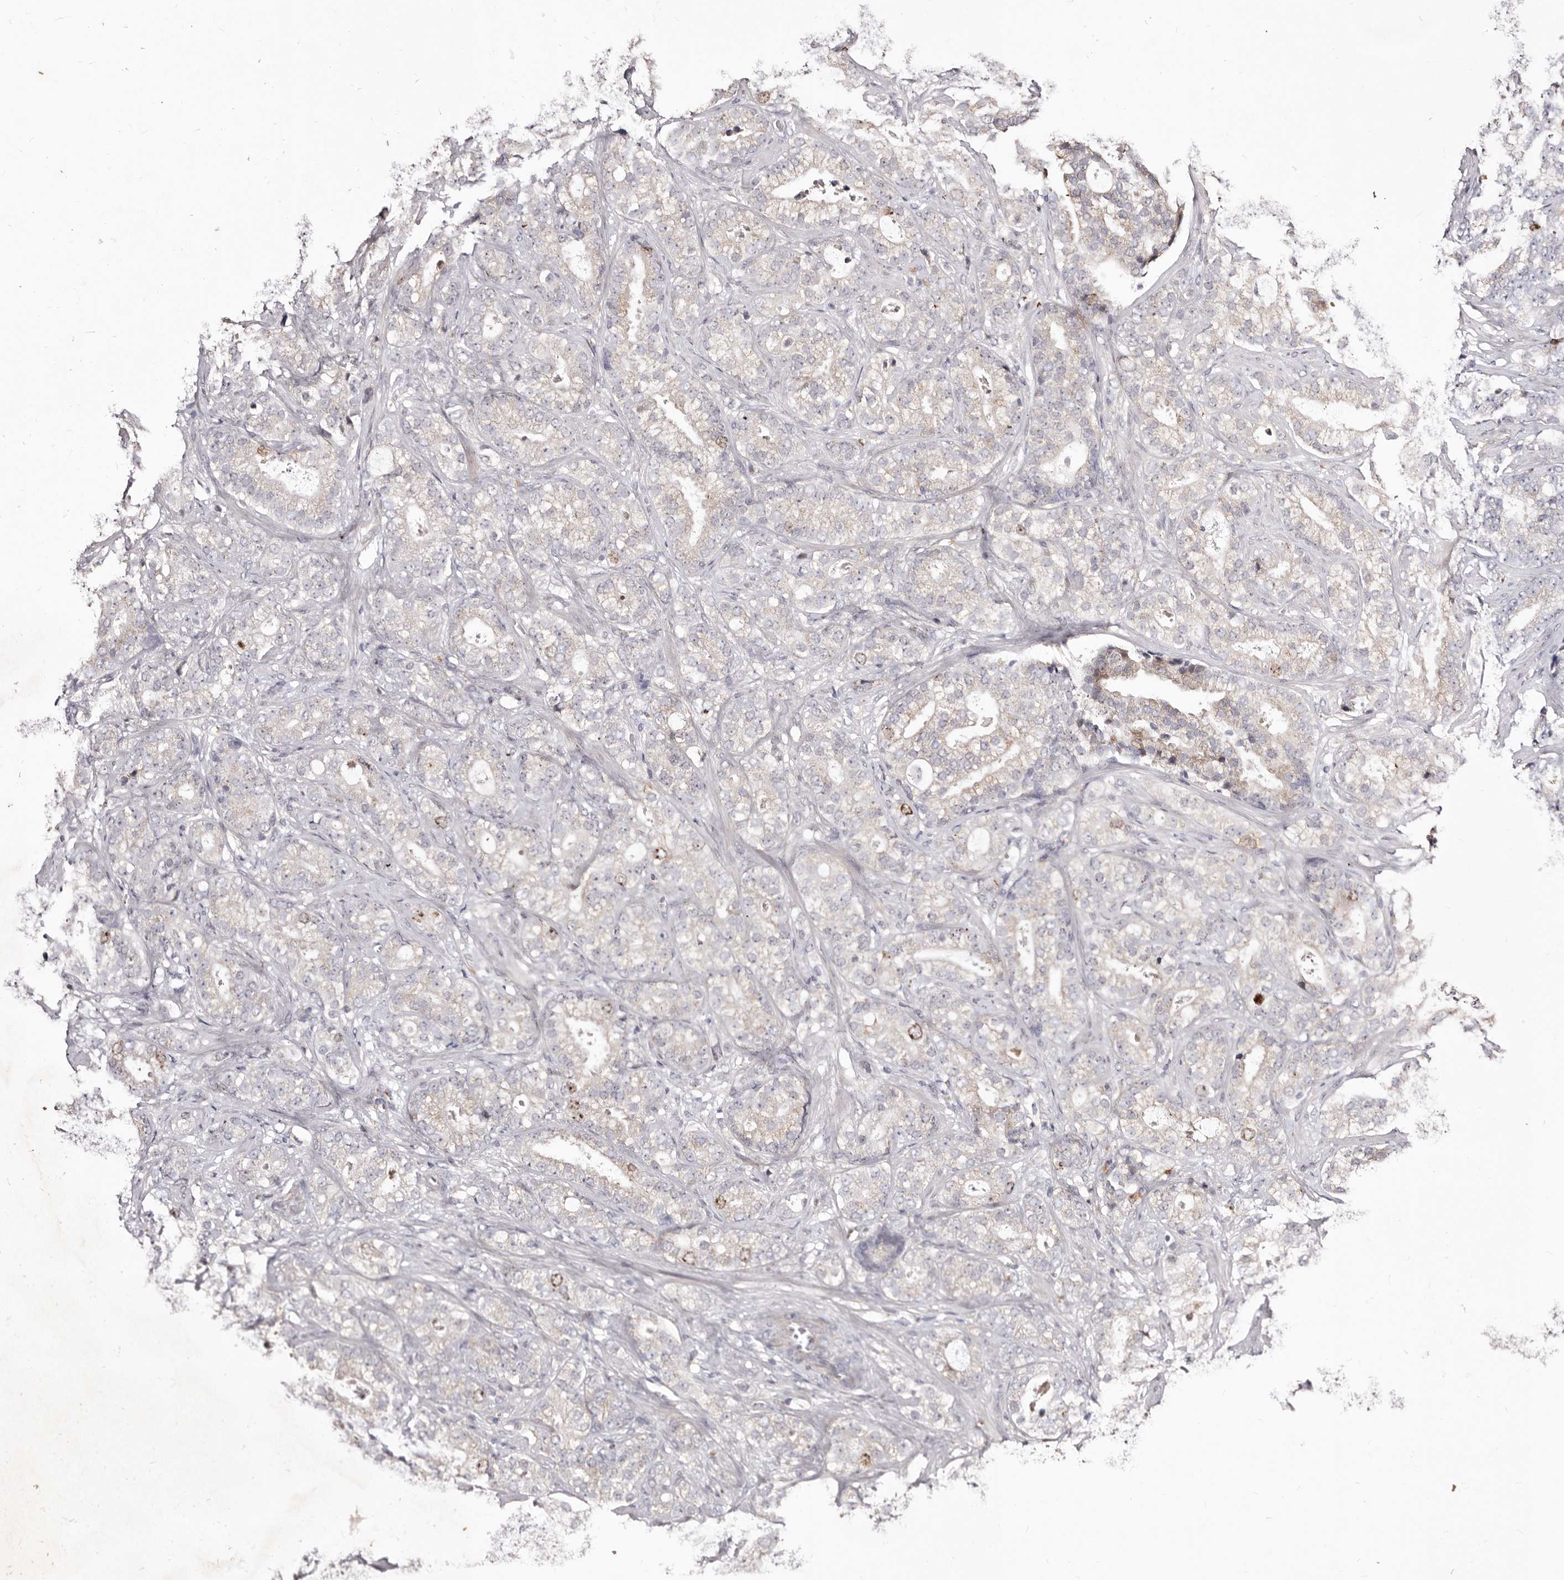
{"staining": {"intensity": "negative", "quantity": "none", "location": "none"}, "tissue": "prostate cancer", "cell_type": "Tumor cells", "image_type": "cancer", "snomed": [{"axis": "morphology", "description": "Adenocarcinoma, High grade"}, {"axis": "topography", "description": "Prostate and seminal vesicle, NOS"}], "caption": "IHC of prostate cancer shows no staining in tumor cells.", "gene": "CDCA8", "patient": {"sex": "male", "age": 67}}